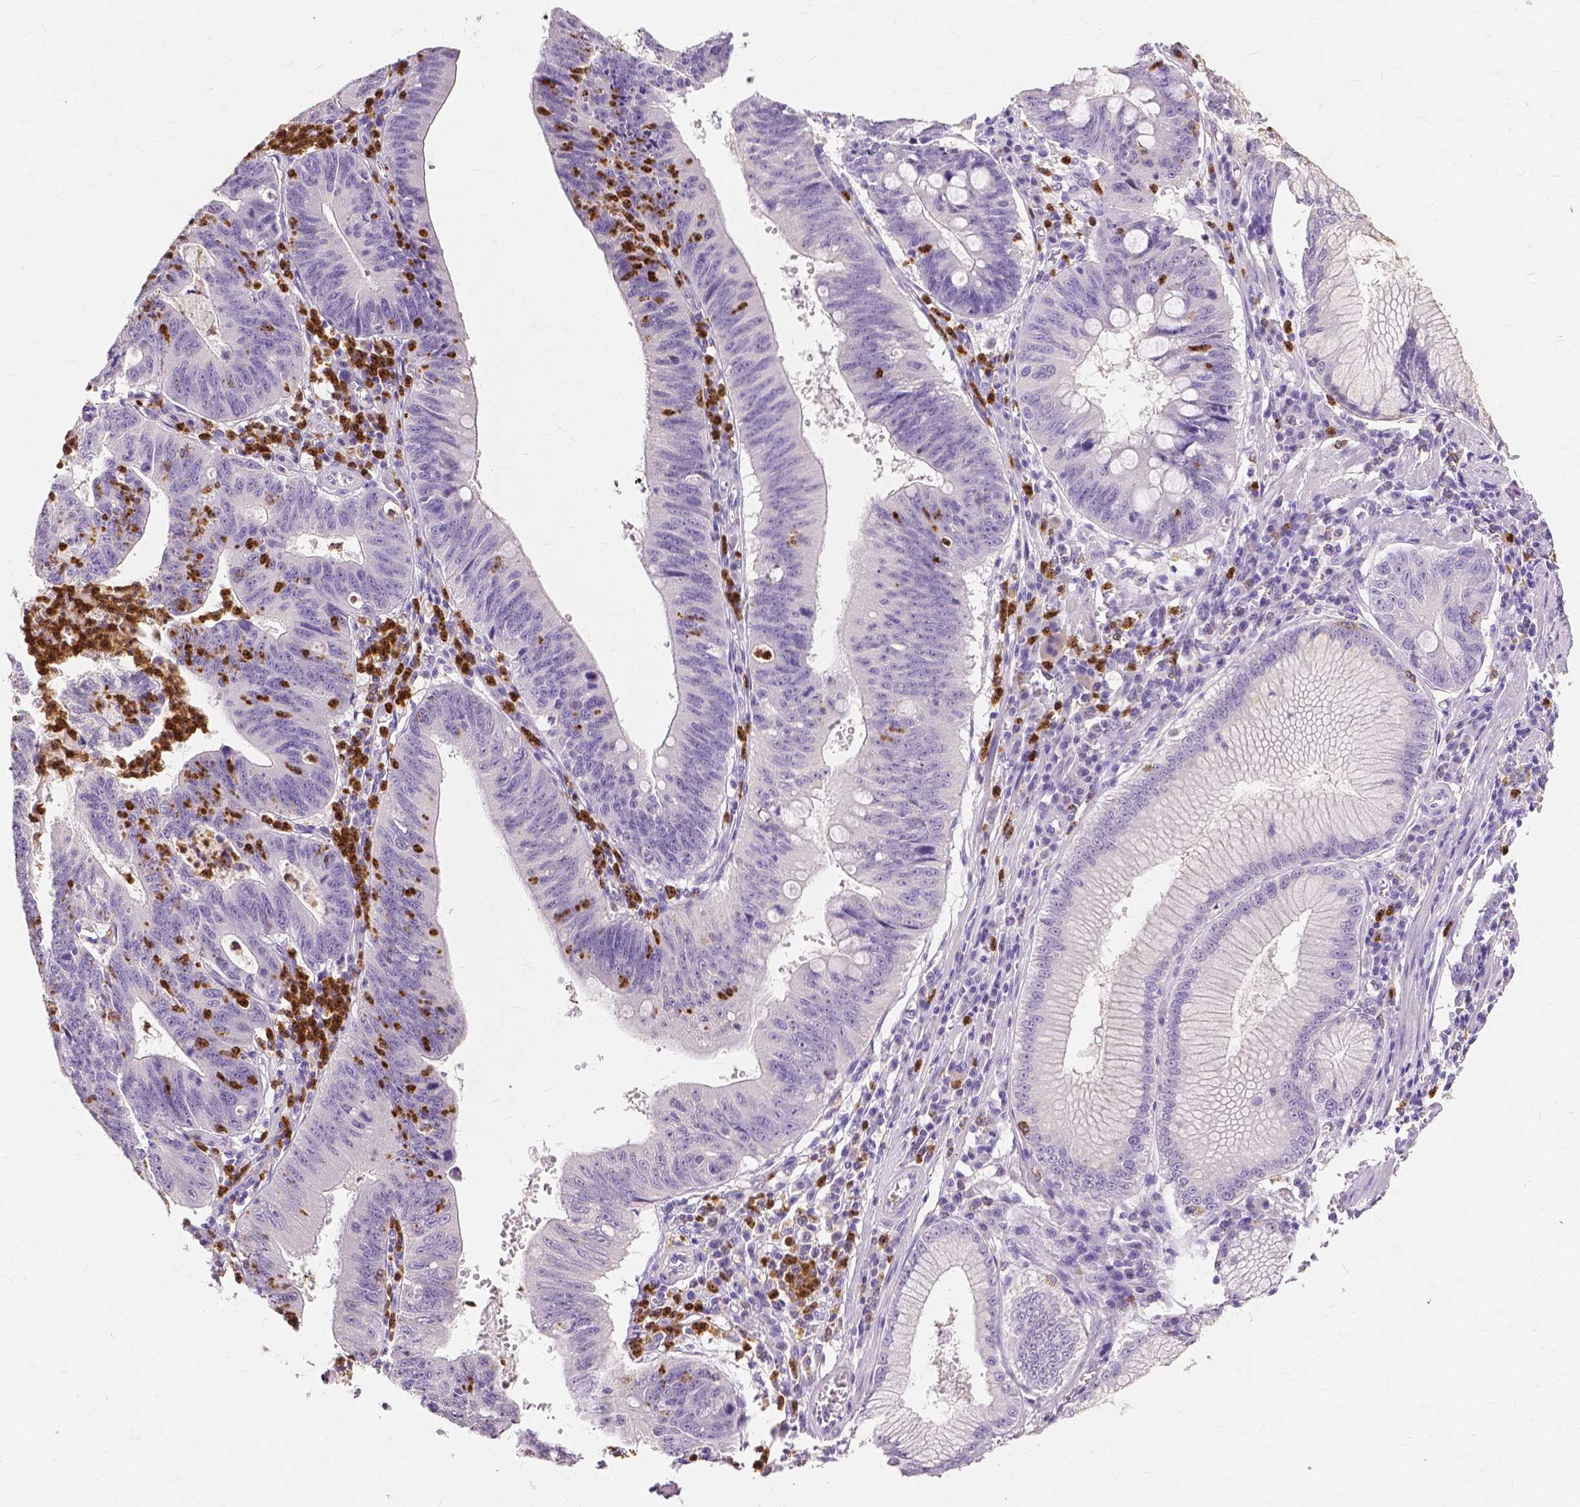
{"staining": {"intensity": "negative", "quantity": "none", "location": "none"}, "tissue": "stomach cancer", "cell_type": "Tumor cells", "image_type": "cancer", "snomed": [{"axis": "morphology", "description": "Adenocarcinoma, NOS"}, {"axis": "topography", "description": "Stomach"}], "caption": "IHC image of human stomach cancer stained for a protein (brown), which displays no expression in tumor cells. The staining is performed using DAB (3,3'-diaminobenzidine) brown chromogen with nuclei counter-stained in using hematoxylin.", "gene": "CXCR2", "patient": {"sex": "male", "age": 59}}